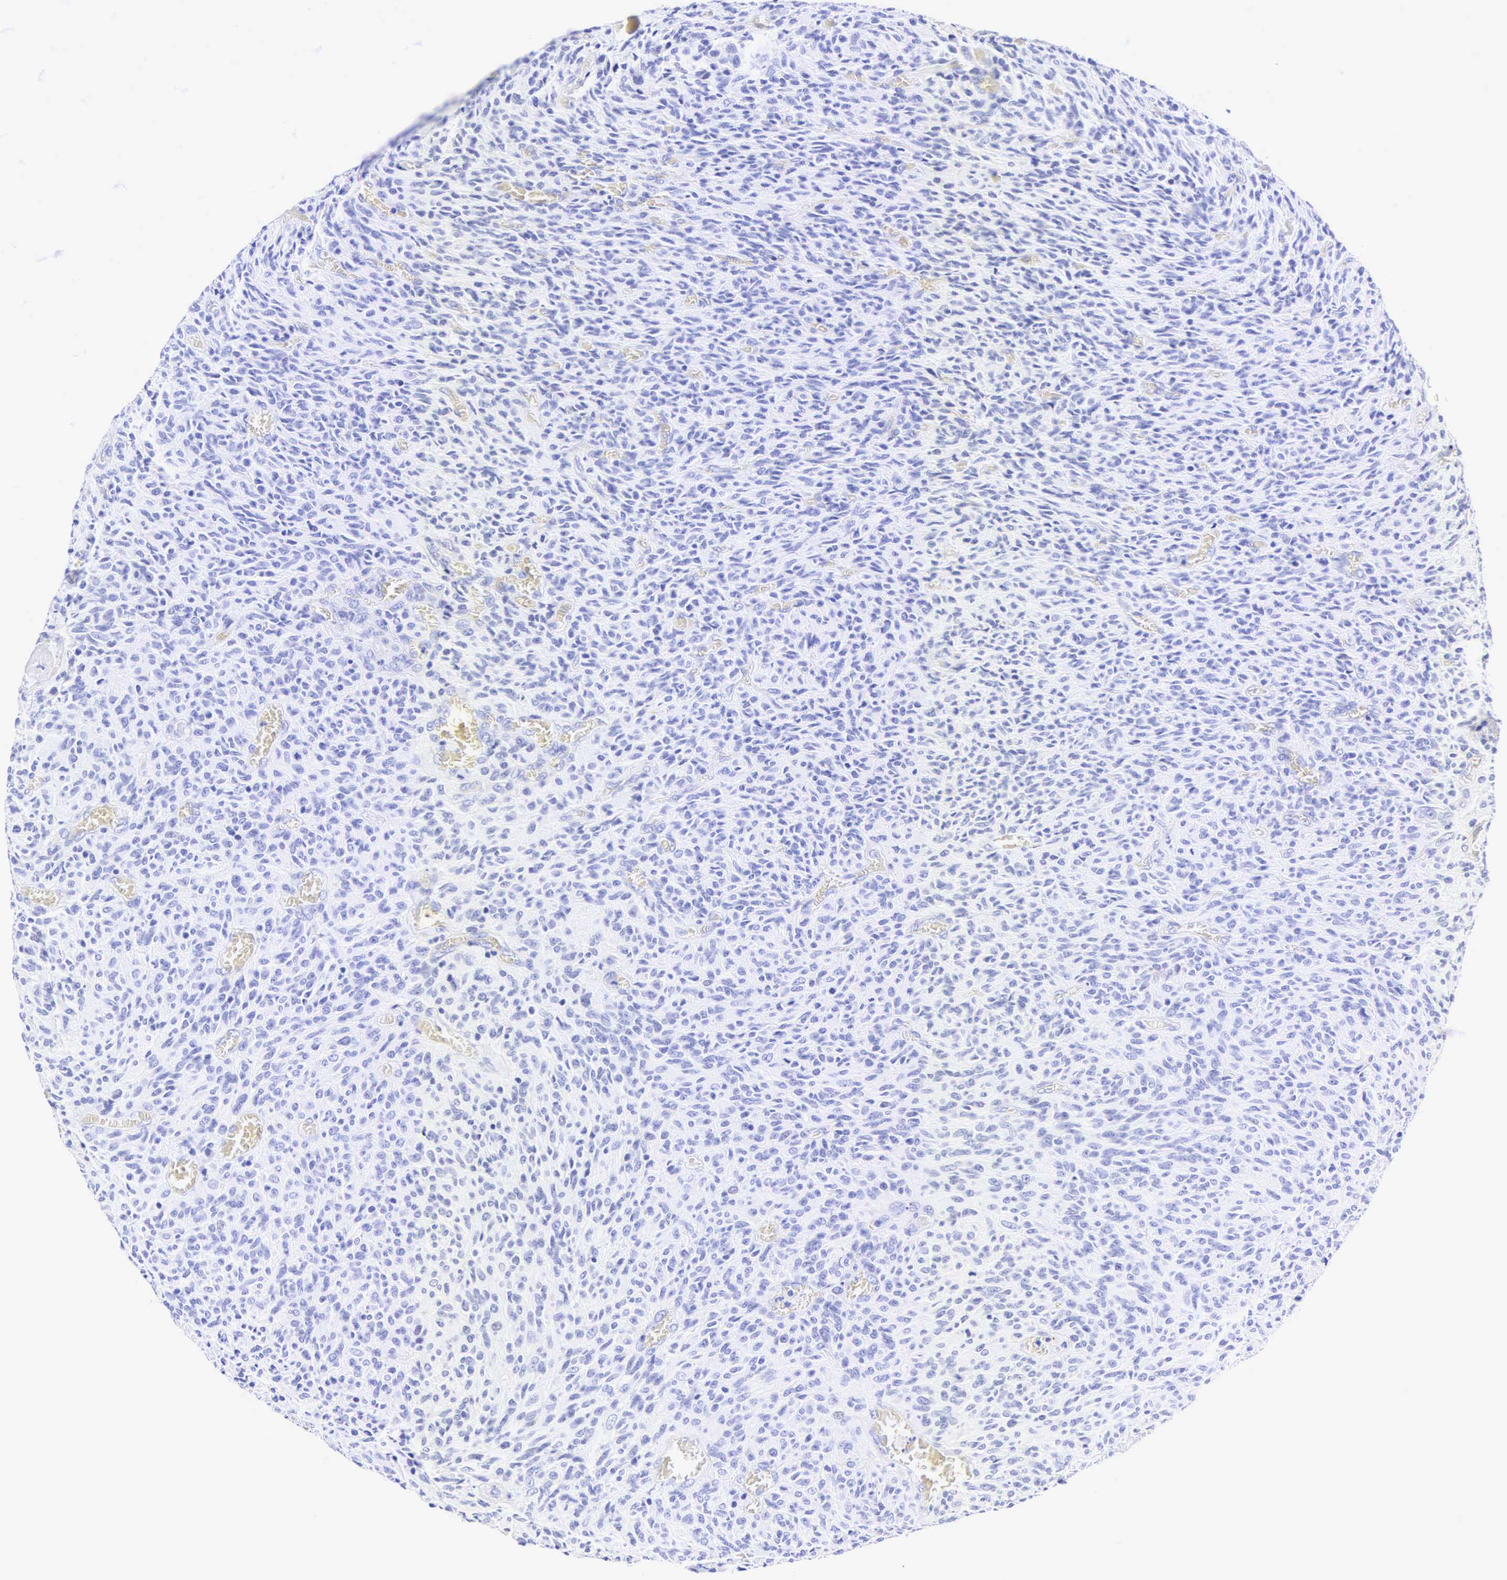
{"staining": {"intensity": "negative", "quantity": "none", "location": "none"}, "tissue": "glioma", "cell_type": "Tumor cells", "image_type": "cancer", "snomed": [{"axis": "morphology", "description": "Glioma, malignant, High grade"}, {"axis": "topography", "description": "Brain"}], "caption": "IHC micrograph of glioma stained for a protein (brown), which exhibits no expression in tumor cells.", "gene": "CALD1", "patient": {"sex": "male", "age": 56}}